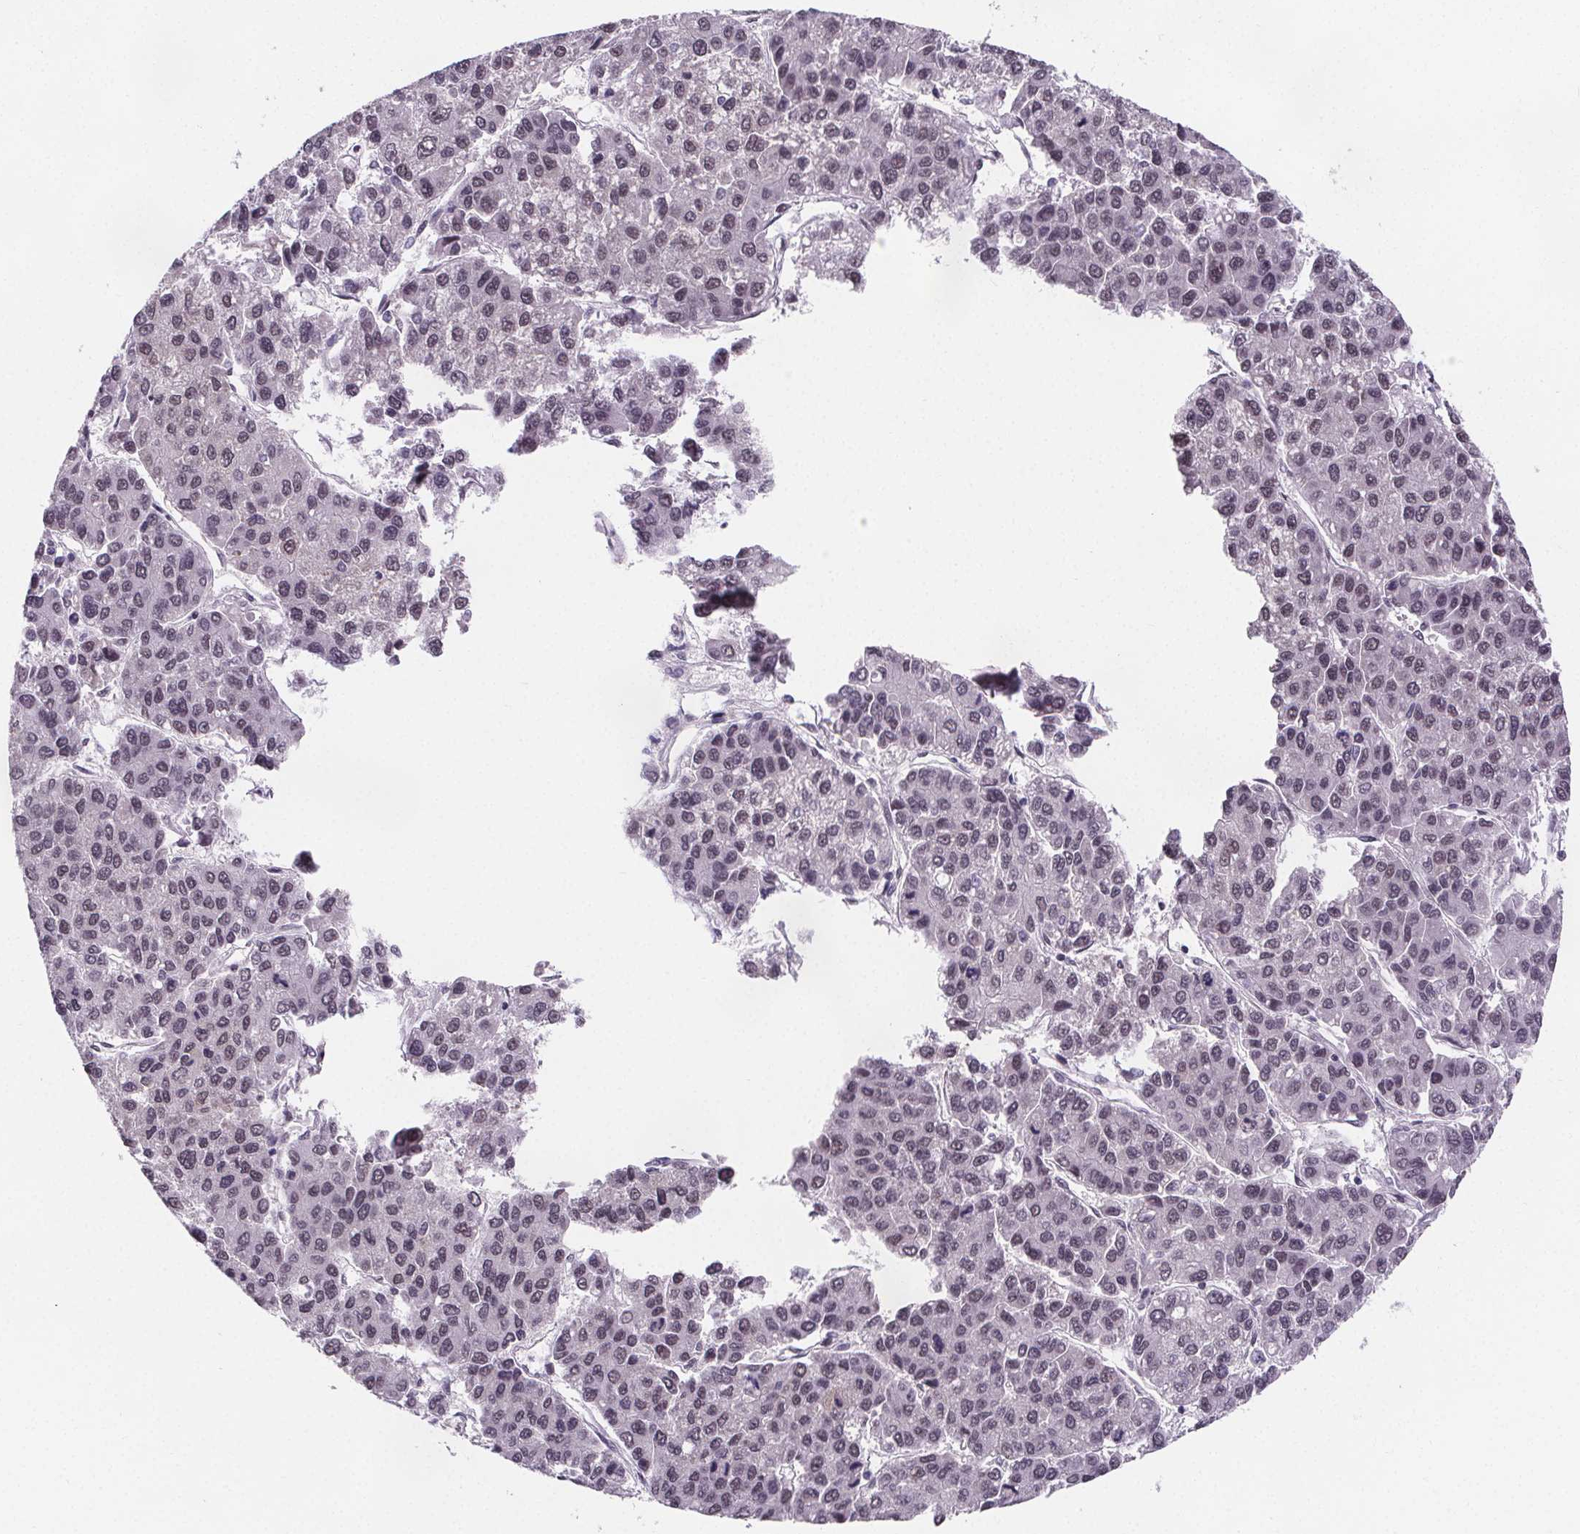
{"staining": {"intensity": "weak", "quantity": "<25%", "location": "nuclear"}, "tissue": "liver cancer", "cell_type": "Tumor cells", "image_type": "cancer", "snomed": [{"axis": "morphology", "description": "Carcinoma, Hepatocellular, NOS"}, {"axis": "topography", "description": "Liver"}], "caption": "An immunohistochemistry histopathology image of hepatocellular carcinoma (liver) is shown. There is no staining in tumor cells of hepatocellular carcinoma (liver).", "gene": "ZNF572", "patient": {"sex": "female", "age": 66}}